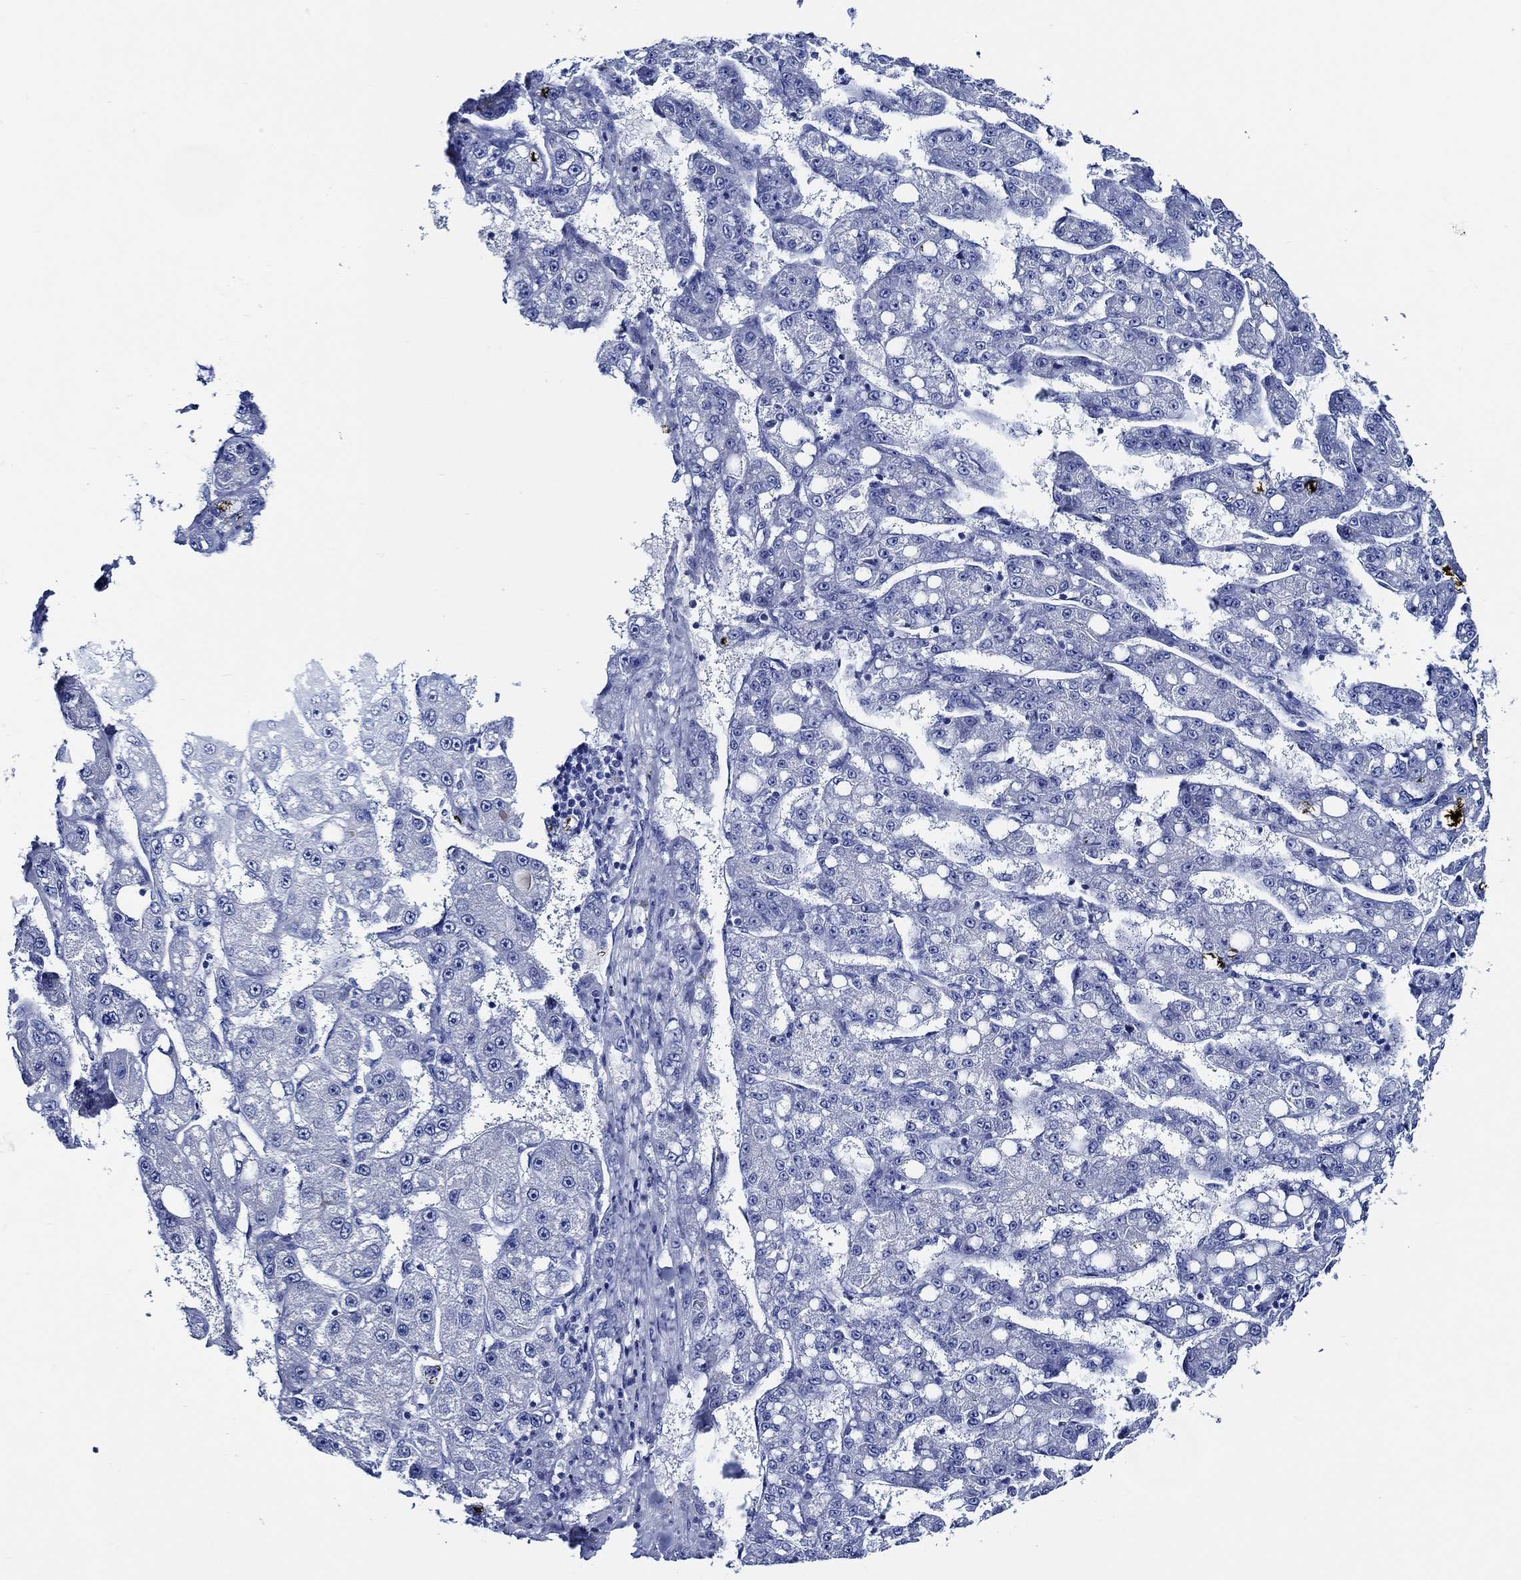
{"staining": {"intensity": "negative", "quantity": "none", "location": "none"}, "tissue": "liver cancer", "cell_type": "Tumor cells", "image_type": "cancer", "snomed": [{"axis": "morphology", "description": "Carcinoma, Hepatocellular, NOS"}, {"axis": "topography", "description": "Liver"}], "caption": "Protein analysis of hepatocellular carcinoma (liver) displays no significant staining in tumor cells.", "gene": "WDR62", "patient": {"sex": "female", "age": 65}}